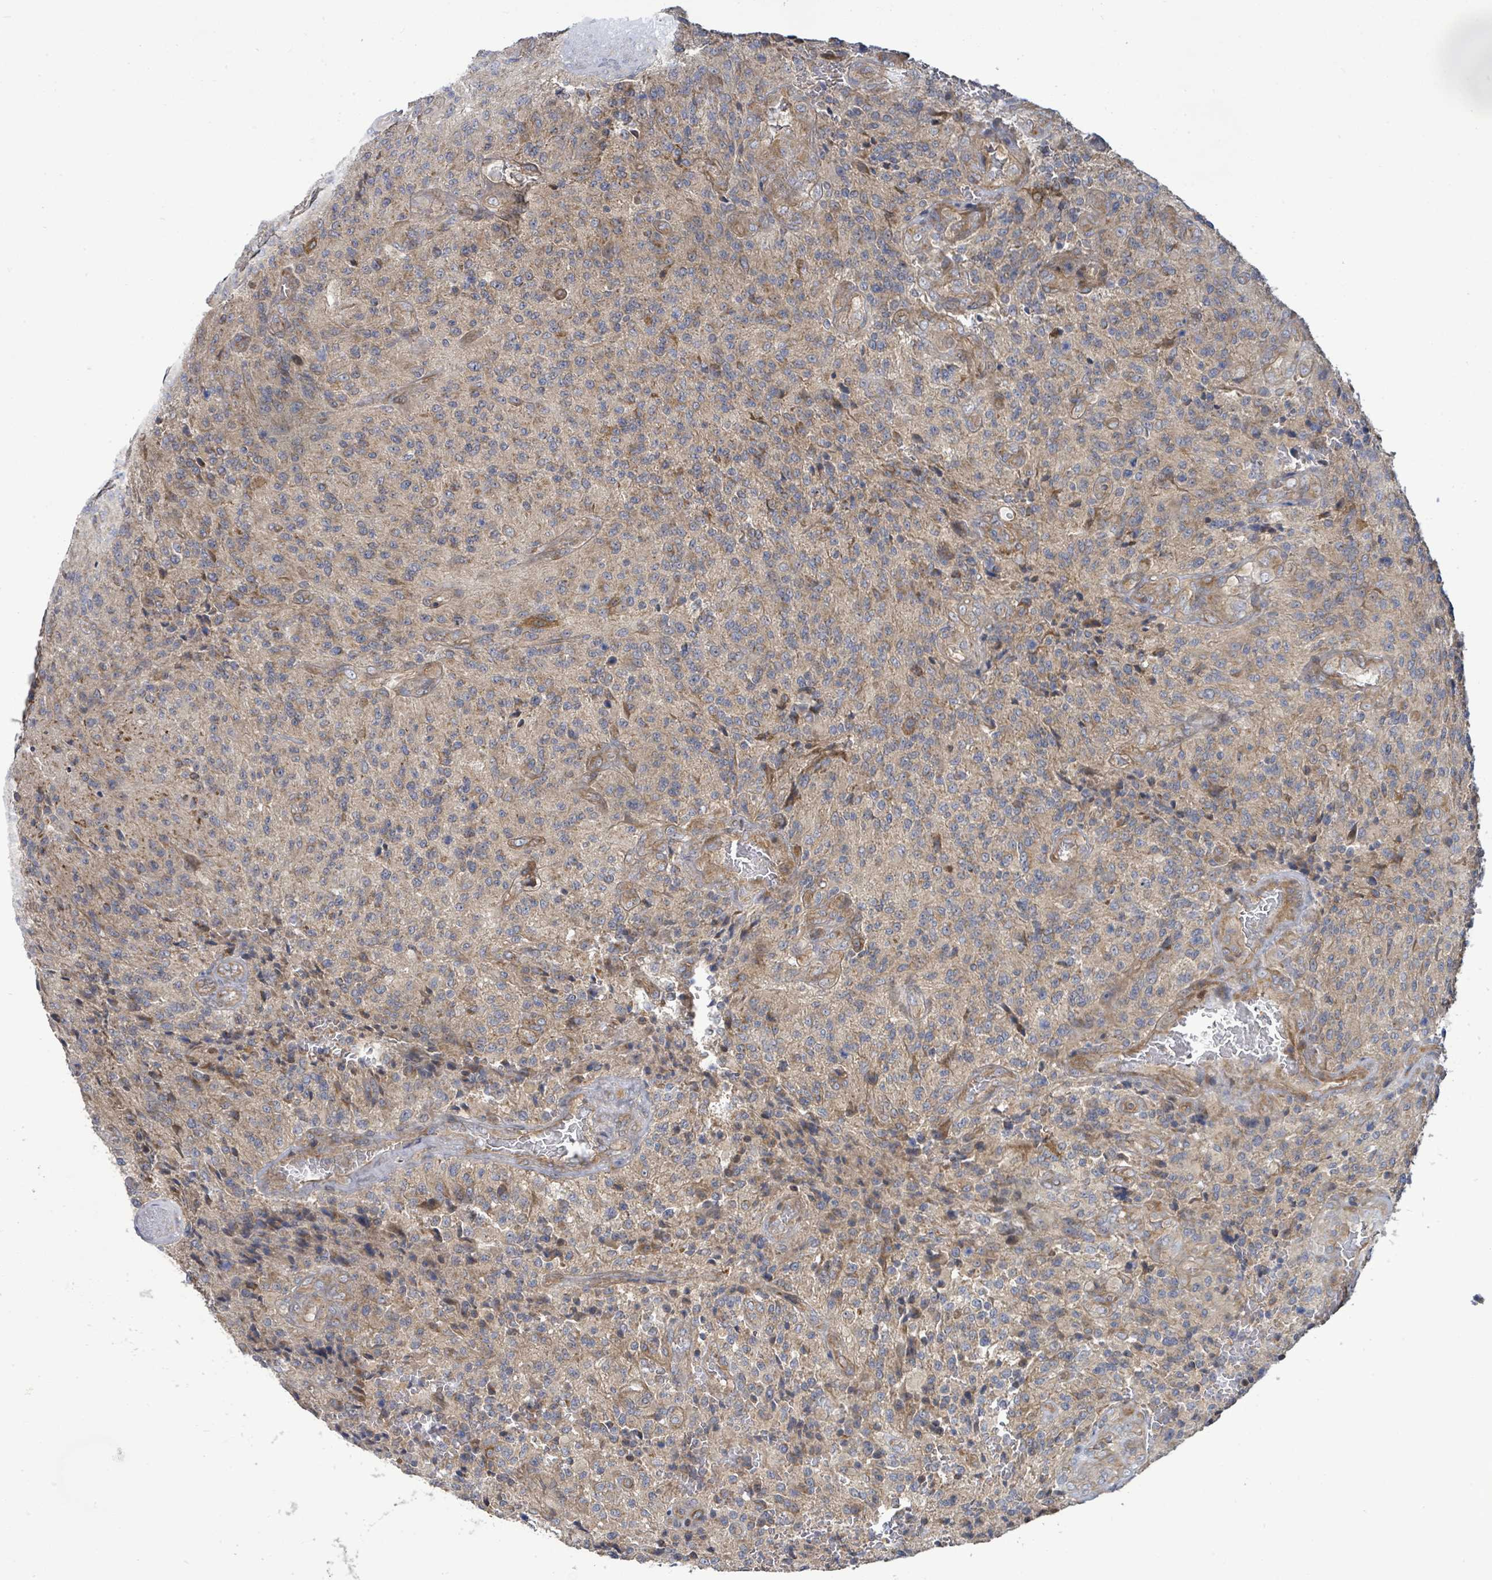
{"staining": {"intensity": "negative", "quantity": "none", "location": "none"}, "tissue": "glioma", "cell_type": "Tumor cells", "image_type": "cancer", "snomed": [{"axis": "morphology", "description": "Normal tissue, NOS"}, {"axis": "morphology", "description": "Glioma, malignant, High grade"}, {"axis": "topography", "description": "Cerebral cortex"}], "caption": "A histopathology image of human high-grade glioma (malignant) is negative for staining in tumor cells. The staining was performed using DAB (3,3'-diaminobenzidine) to visualize the protein expression in brown, while the nuclei were stained in blue with hematoxylin (Magnification: 20x).", "gene": "KBTBD11", "patient": {"sex": "male", "age": 56}}